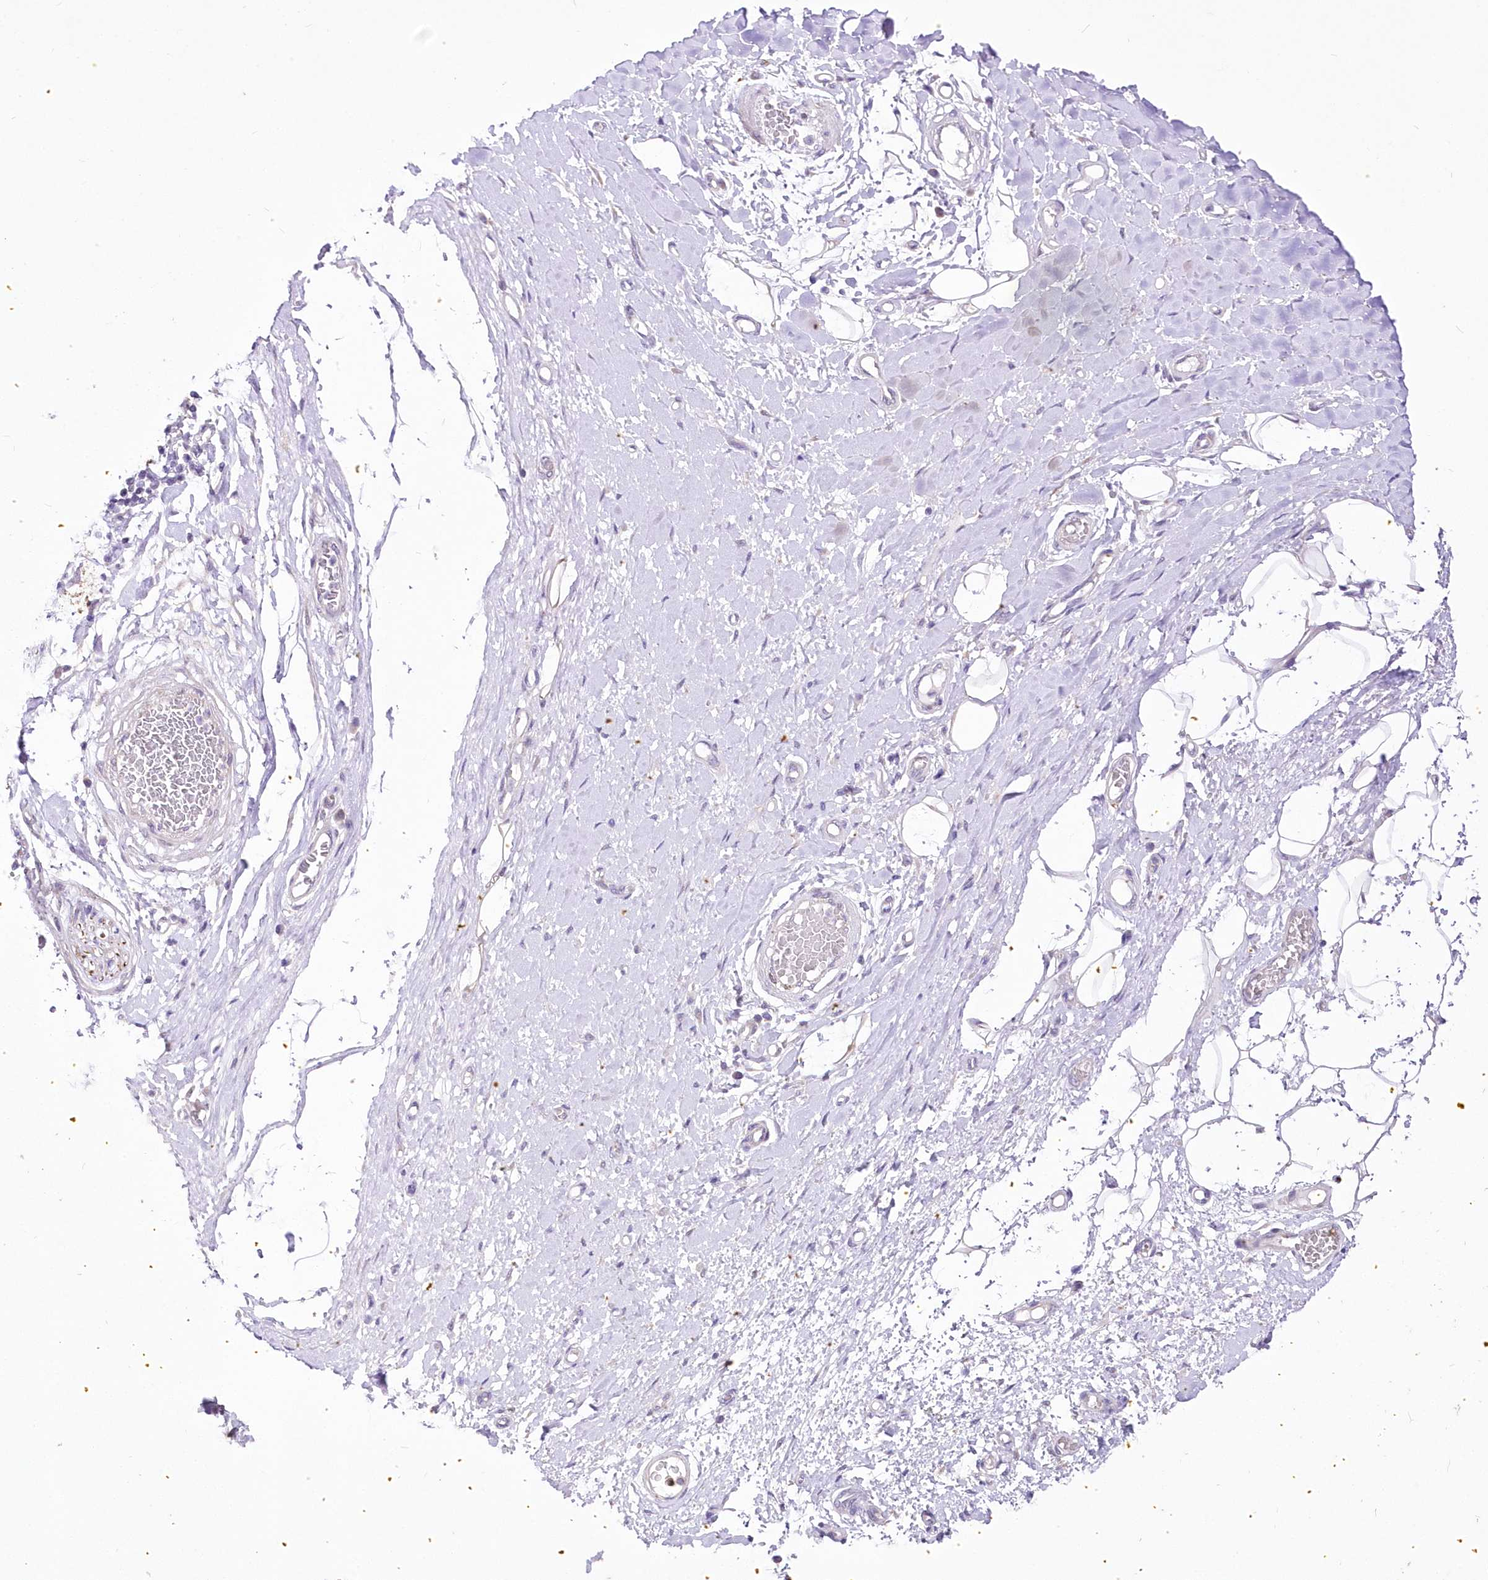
{"staining": {"intensity": "negative", "quantity": "none", "location": "none"}, "tissue": "adipose tissue", "cell_type": "Adipocytes", "image_type": "normal", "snomed": [{"axis": "morphology", "description": "Normal tissue, NOS"}, {"axis": "morphology", "description": "Adenocarcinoma, NOS"}, {"axis": "topography", "description": "Esophagus"}, {"axis": "topography", "description": "Stomach, upper"}, {"axis": "topography", "description": "Peripheral nerve tissue"}], "caption": "The IHC histopathology image has no significant staining in adipocytes of adipose tissue. (Brightfield microscopy of DAB (3,3'-diaminobenzidine) immunohistochemistry at high magnification).", "gene": "FAM241B", "patient": {"sex": "male", "age": 62}}